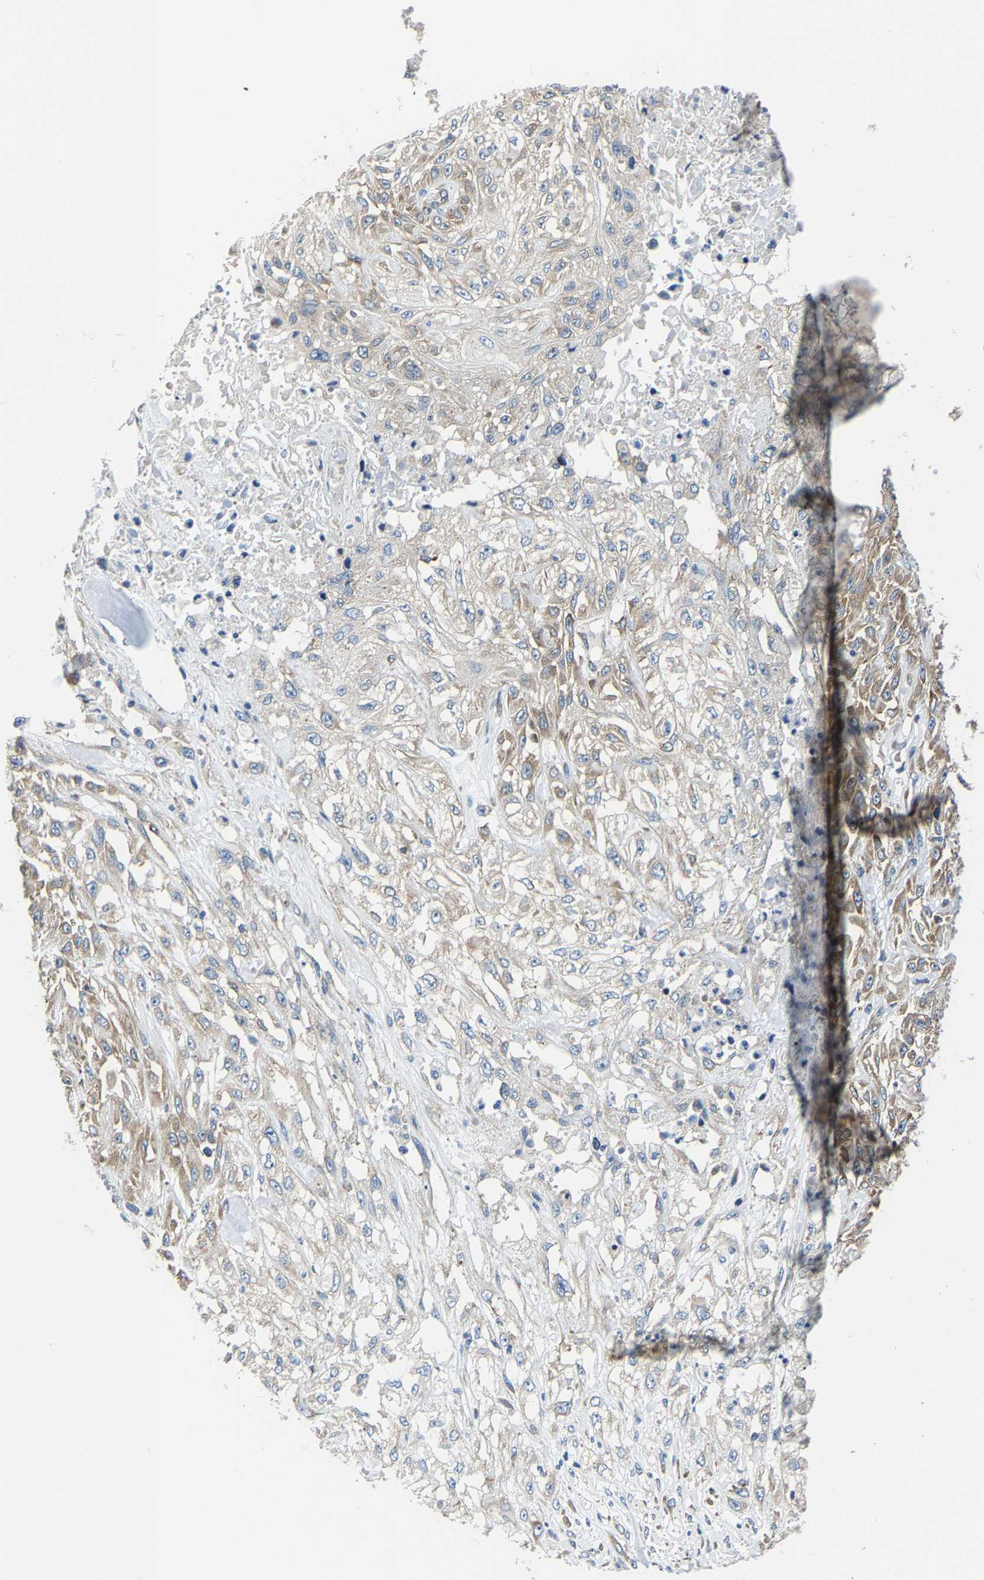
{"staining": {"intensity": "moderate", "quantity": ">75%", "location": "cytoplasmic/membranous"}, "tissue": "skin cancer", "cell_type": "Tumor cells", "image_type": "cancer", "snomed": [{"axis": "morphology", "description": "Squamous cell carcinoma, NOS"}, {"axis": "morphology", "description": "Squamous cell carcinoma, metastatic, NOS"}, {"axis": "topography", "description": "Skin"}, {"axis": "topography", "description": "Lymph node"}], "caption": "IHC of human skin cancer (metastatic squamous cell carcinoma) shows medium levels of moderate cytoplasmic/membranous positivity in about >75% of tumor cells. The protein is stained brown, and the nuclei are stained in blue (DAB IHC with brightfield microscopy, high magnification).", "gene": "G3BP2", "patient": {"sex": "male", "age": 75}}